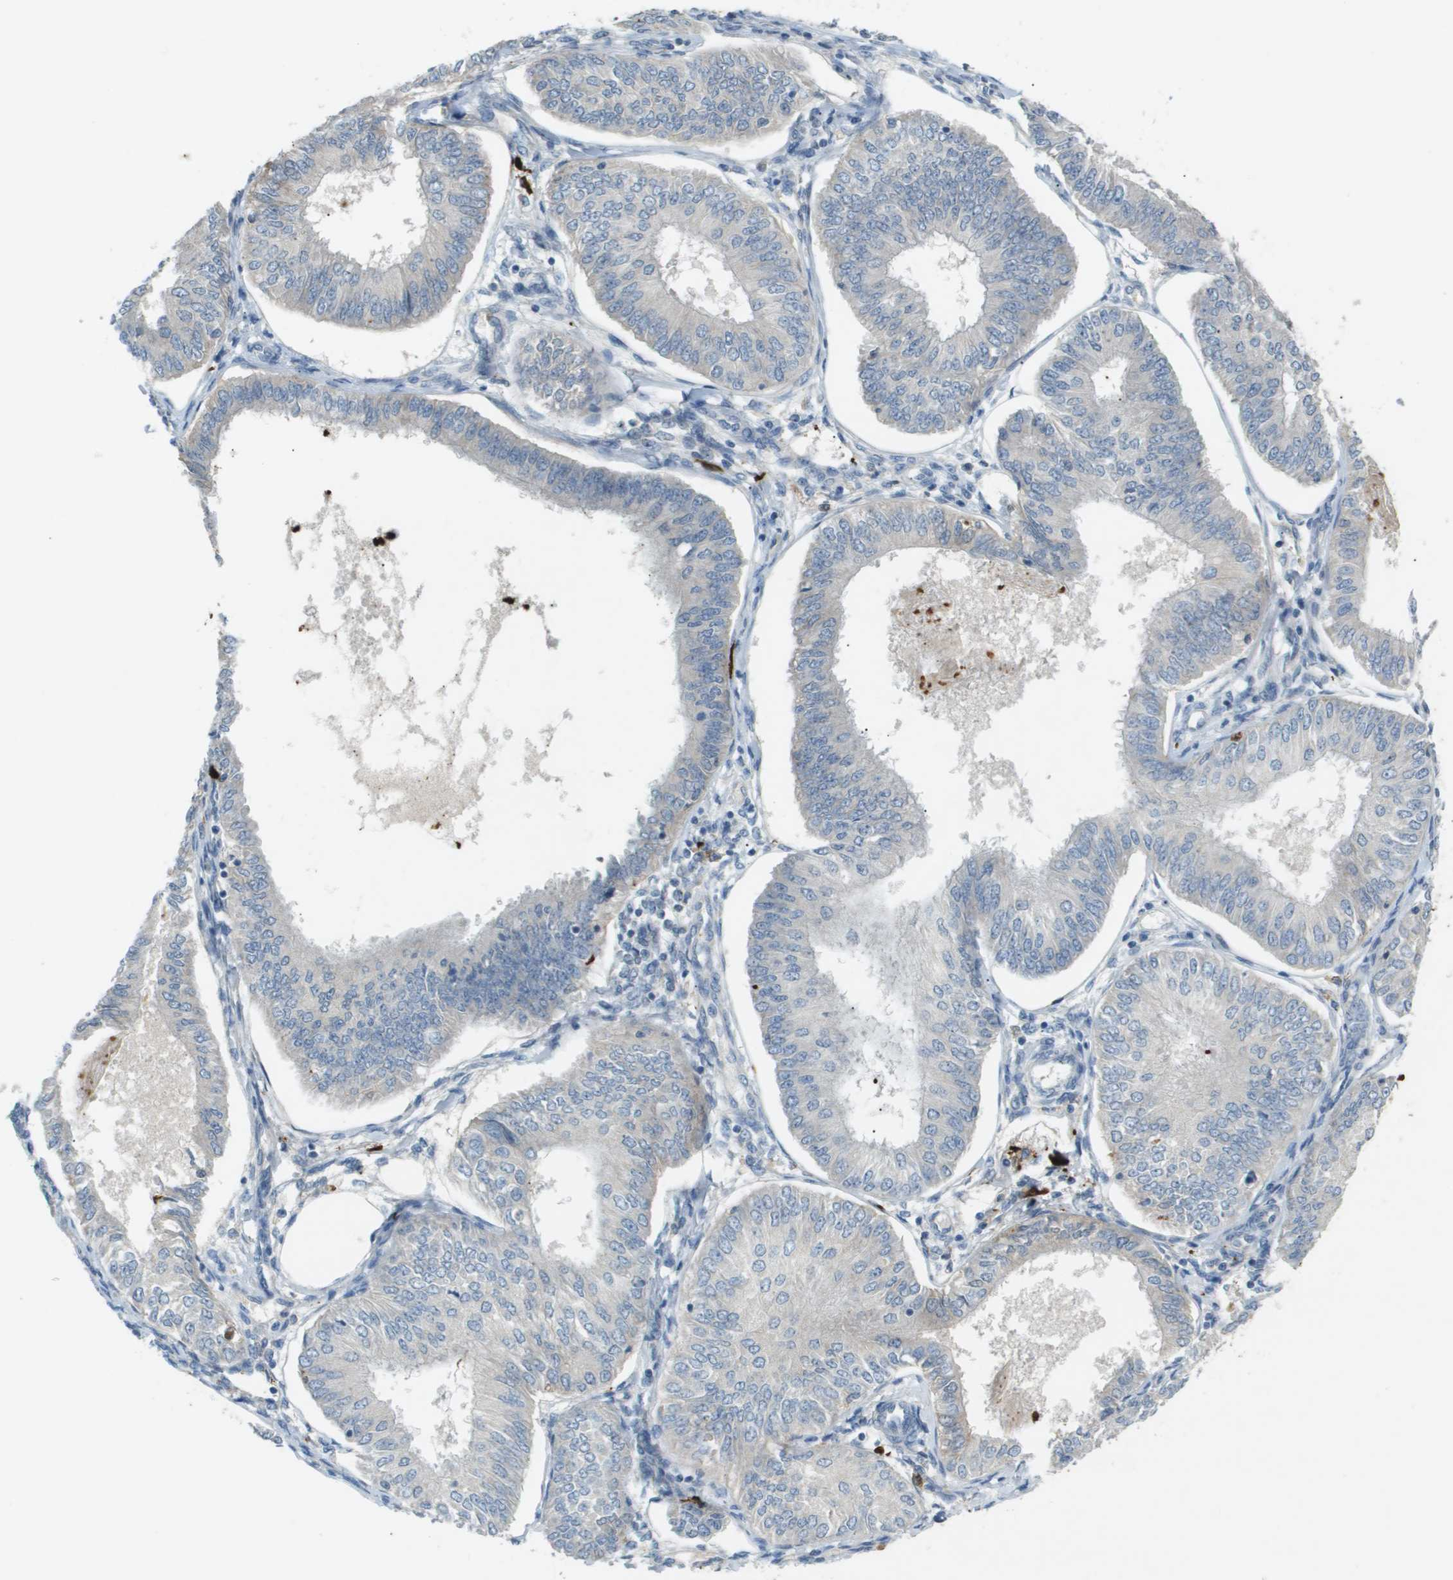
{"staining": {"intensity": "negative", "quantity": "none", "location": "none"}, "tissue": "endometrial cancer", "cell_type": "Tumor cells", "image_type": "cancer", "snomed": [{"axis": "morphology", "description": "Adenocarcinoma, NOS"}, {"axis": "topography", "description": "Endometrium"}], "caption": "There is no significant expression in tumor cells of endometrial cancer. (Stains: DAB (3,3'-diaminobenzidine) IHC with hematoxylin counter stain, Microscopy: brightfield microscopy at high magnification).", "gene": "VTN", "patient": {"sex": "female", "age": 58}}